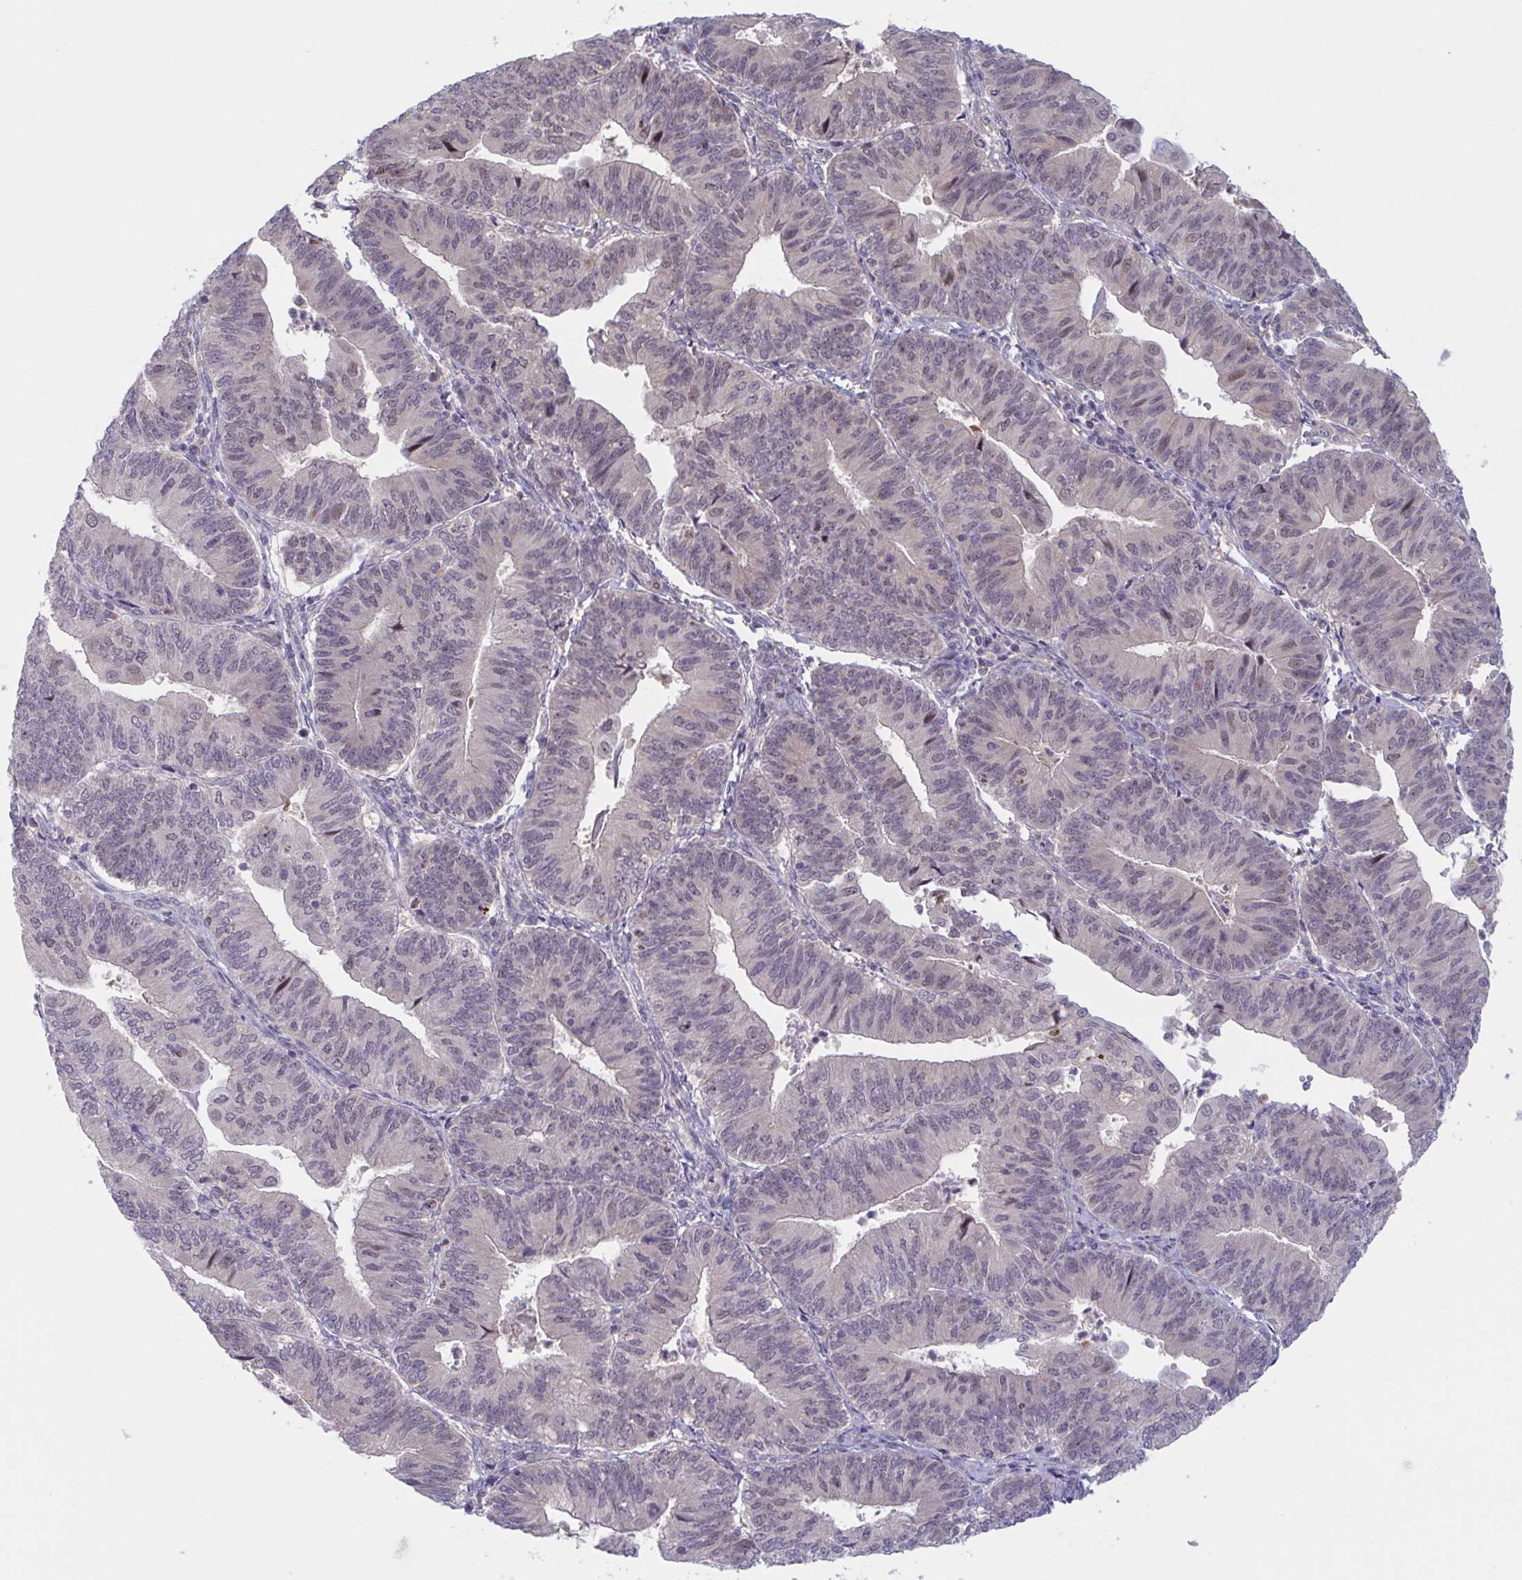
{"staining": {"intensity": "weak", "quantity": "<25%", "location": "nuclear"}, "tissue": "endometrial cancer", "cell_type": "Tumor cells", "image_type": "cancer", "snomed": [{"axis": "morphology", "description": "Adenocarcinoma, NOS"}, {"axis": "topography", "description": "Endometrium"}], "caption": "The immunohistochemistry (IHC) micrograph has no significant staining in tumor cells of endometrial cancer (adenocarcinoma) tissue. (DAB (3,3'-diaminobenzidine) immunohistochemistry visualized using brightfield microscopy, high magnification).", "gene": "RIOK1", "patient": {"sex": "female", "age": 65}}